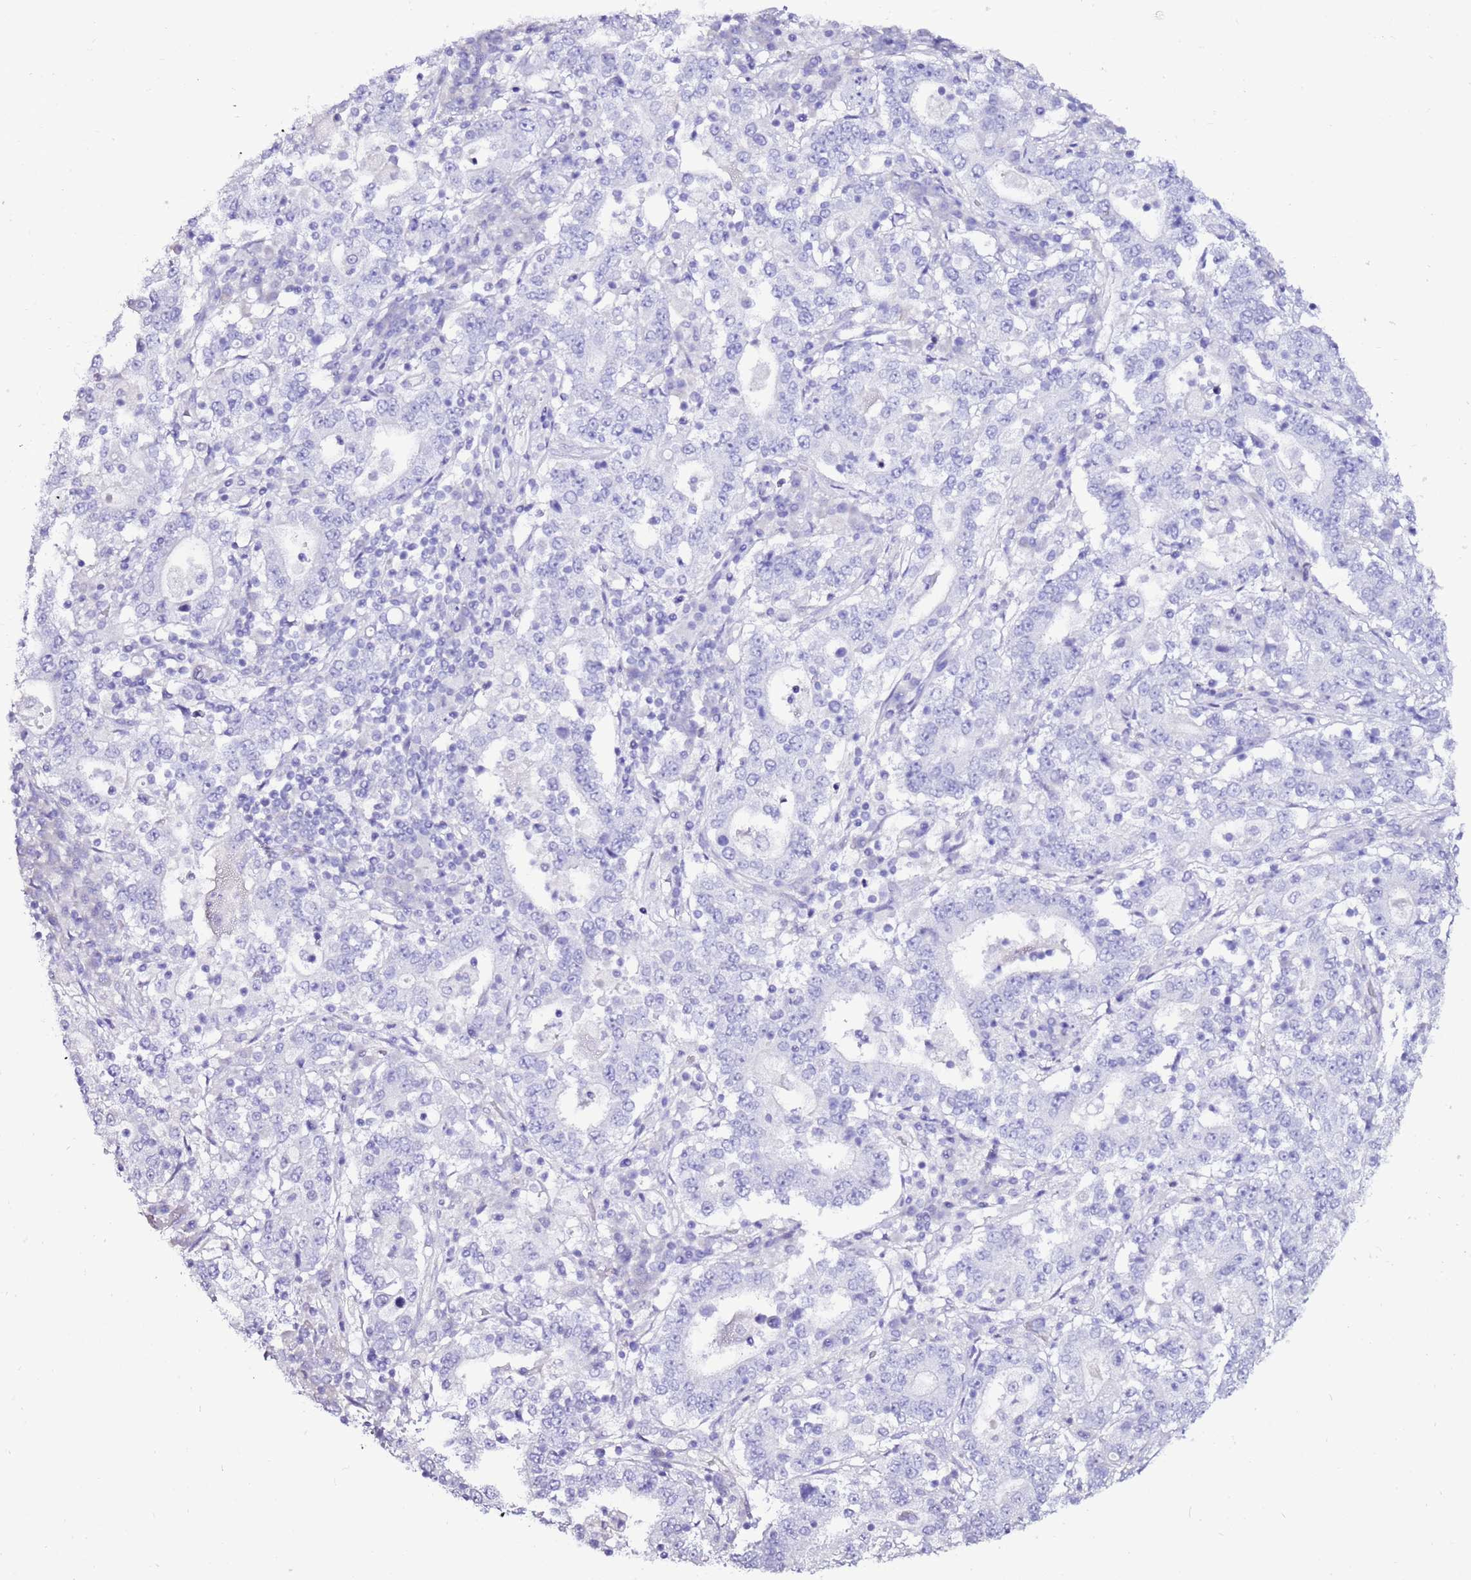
{"staining": {"intensity": "negative", "quantity": "none", "location": "none"}, "tissue": "stomach cancer", "cell_type": "Tumor cells", "image_type": "cancer", "snomed": [{"axis": "morphology", "description": "Adenocarcinoma, NOS"}, {"axis": "topography", "description": "Stomach"}], "caption": "IHC image of stomach cancer (adenocarcinoma) stained for a protein (brown), which demonstrates no staining in tumor cells.", "gene": "ART5", "patient": {"sex": "male", "age": 59}}